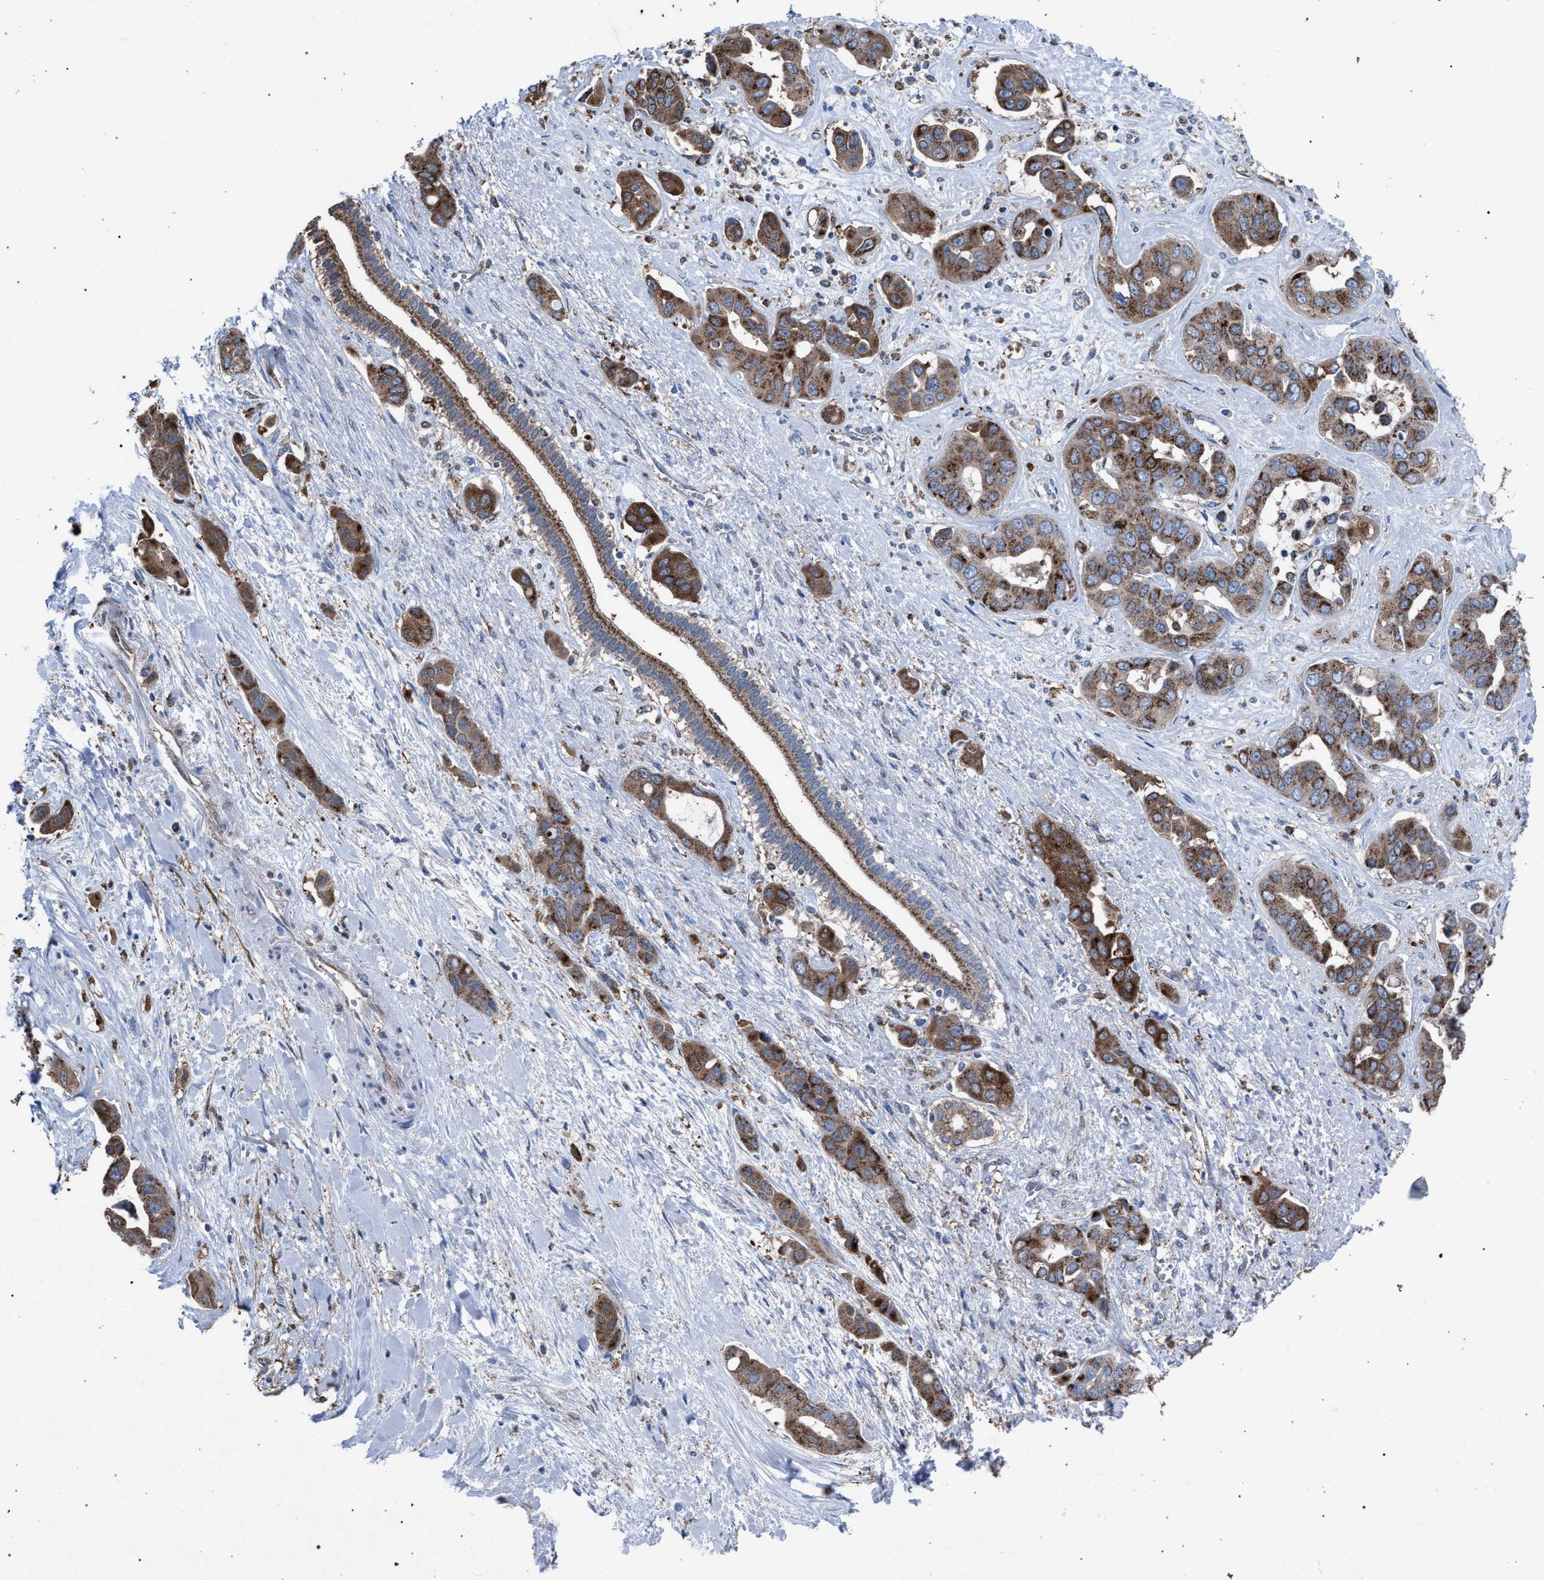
{"staining": {"intensity": "strong", "quantity": ">75%", "location": "cytoplasmic/membranous"}, "tissue": "liver cancer", "cell_type": "Tumor cells", "image_type": "cancer", "snomed": [{"axis": "morphology", "description": "Cholangiocarcinoma"}, {"axis": "topography", "description": "Liver"}], "caption": "The image reveals a brown stain indicating the presence of a protein in the cytoplasmic/membranous of tumor cells in liver cholangiocarcinoma.", "gene": "HSD17B4", "patient": {"sex": "female", "age": 52}}